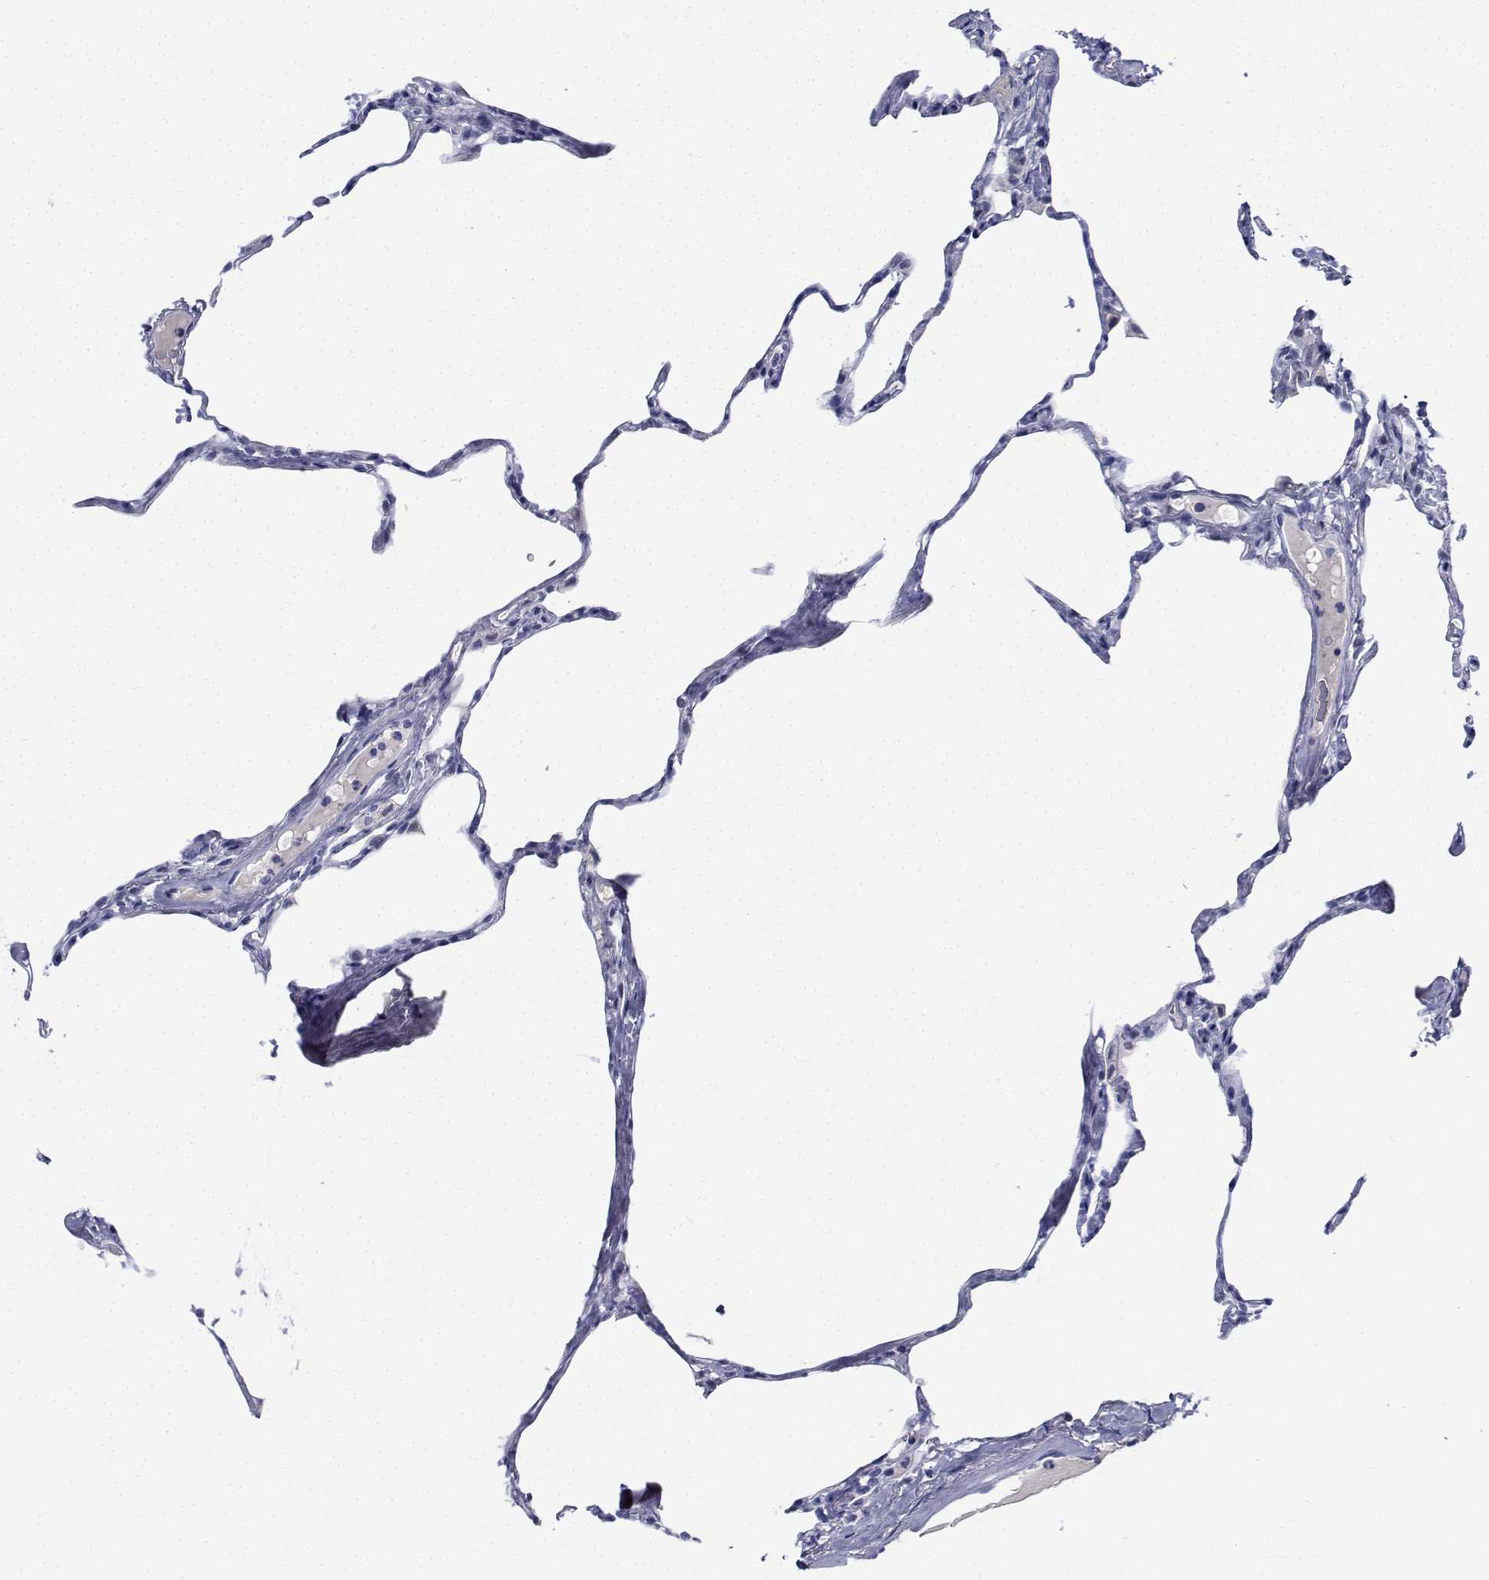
{"staining": {"intensity": "negative", "quantity": "none", "location": "none"}, "tissue": "lung", "cell_type": "Alveolar cells", "image_type": "normal", "snomed": [{"axis": "morphology", "description": "Normal tissue, NOS"}, {"axis": "topography", "description": "Lung"}], "caption": "IHC image of unremarkable human lung stained for a protein (brown), which shows no expression in alveolar cells.", "gene": "PLXNA4", "patient": {"sex": "male", "age": 65}}